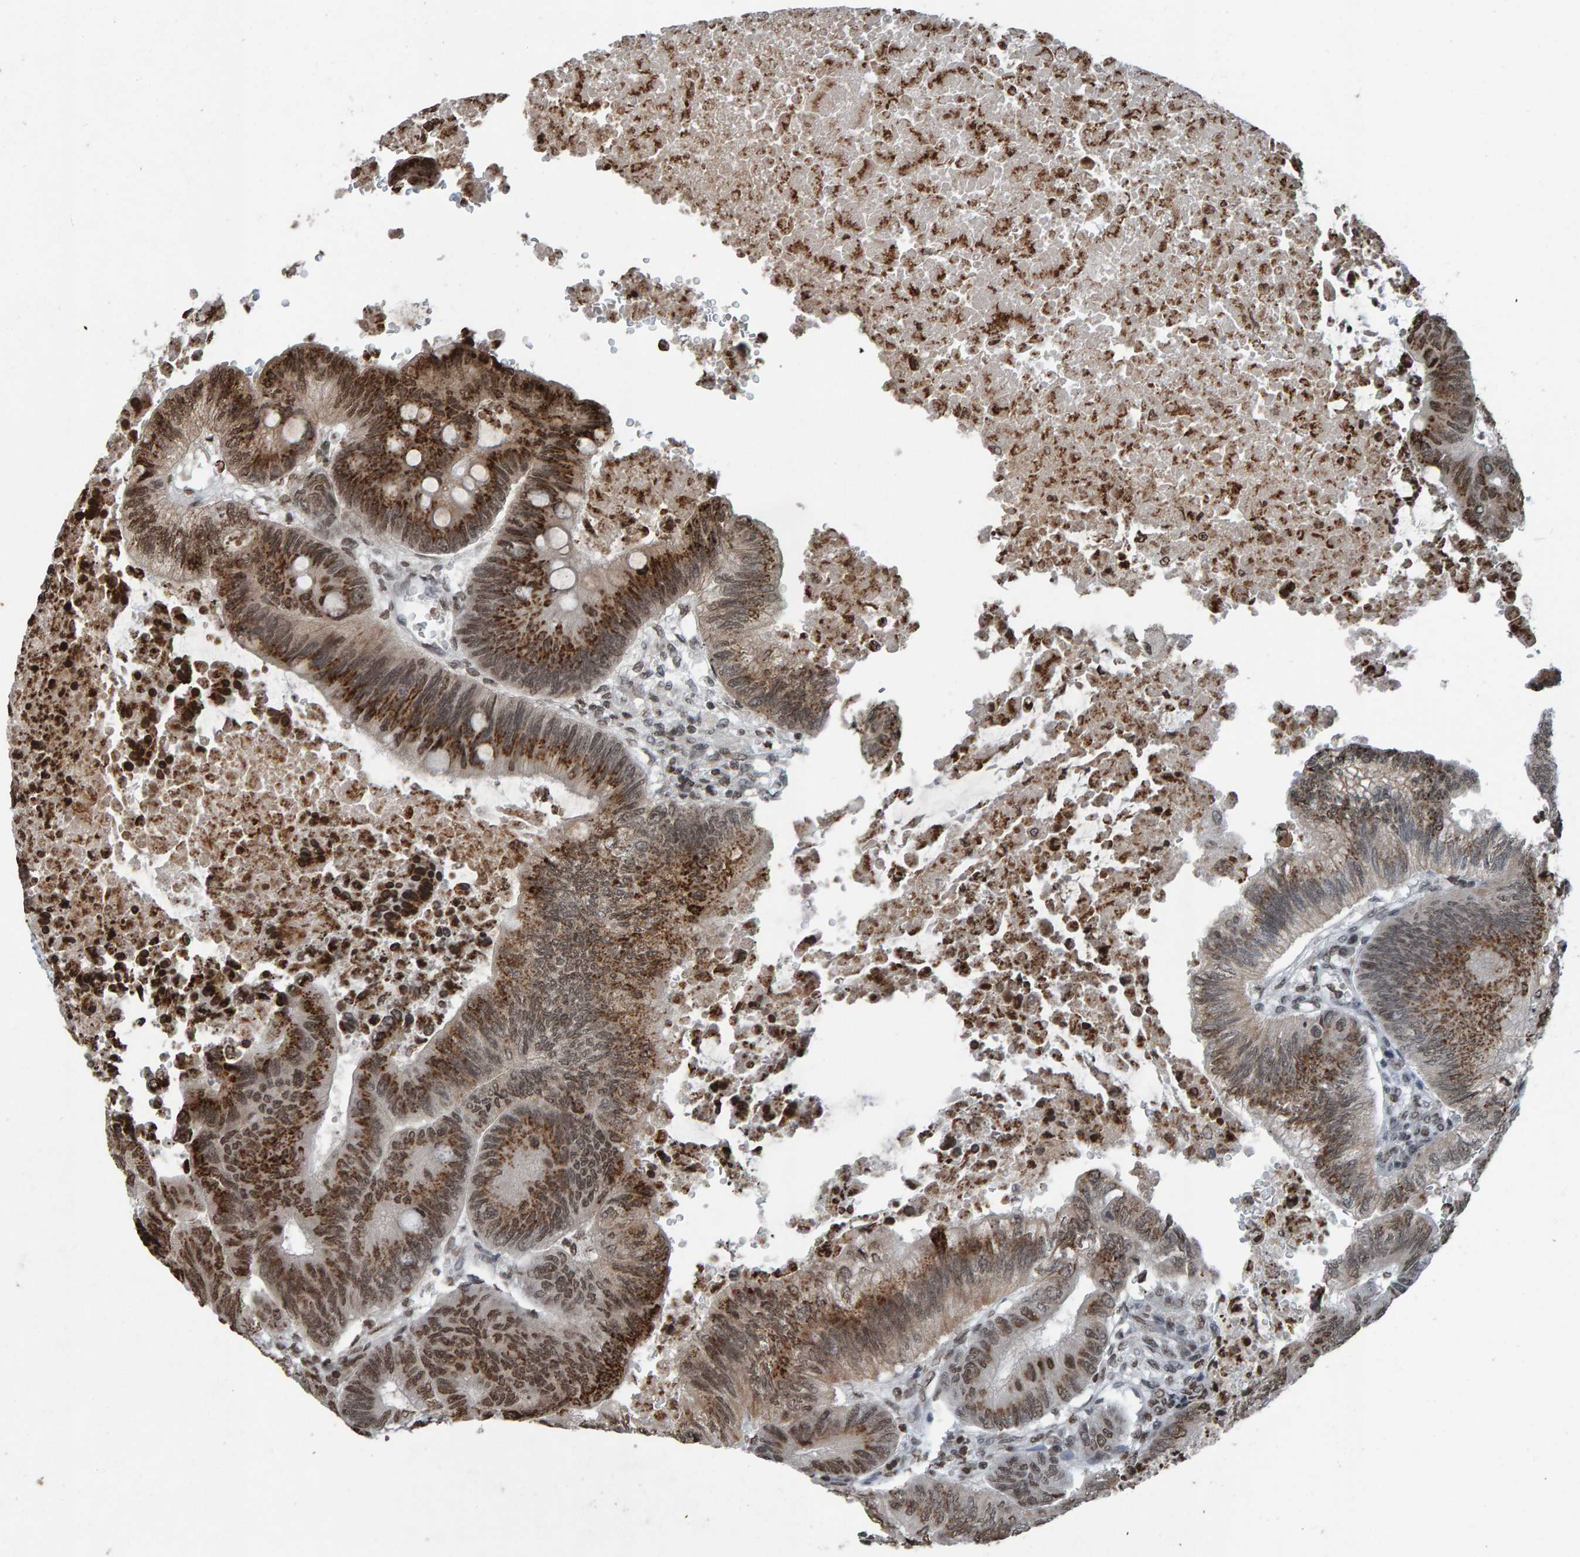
{"staining": {"intensity": "strong", "quantity": "25%-75%", "location": "cytoplasmic/membranous"}, "tissue": "colorectal cancer", "cell_type": "Tumor cells", "image_type": "cancer", "snomed": [{"axis": "morphology", "description": "Normal tissue, NOS"}, {"axis": "morphology", "description": "Adenocarcinoma, NOS"}, {"axis": "topography", "description": "Rectum"}, {"axis": "topography", "description": "Peripheral nerve tissue"}], "caption": "Strong cytoplasmic/membranous expression for a protein is appreciated in approximately 25%-75% of tumor cells of colorectal cancer using immunohistochemistry.", "gene": "H2AZ1", "patient": {"sex": "male", "age": 92}}